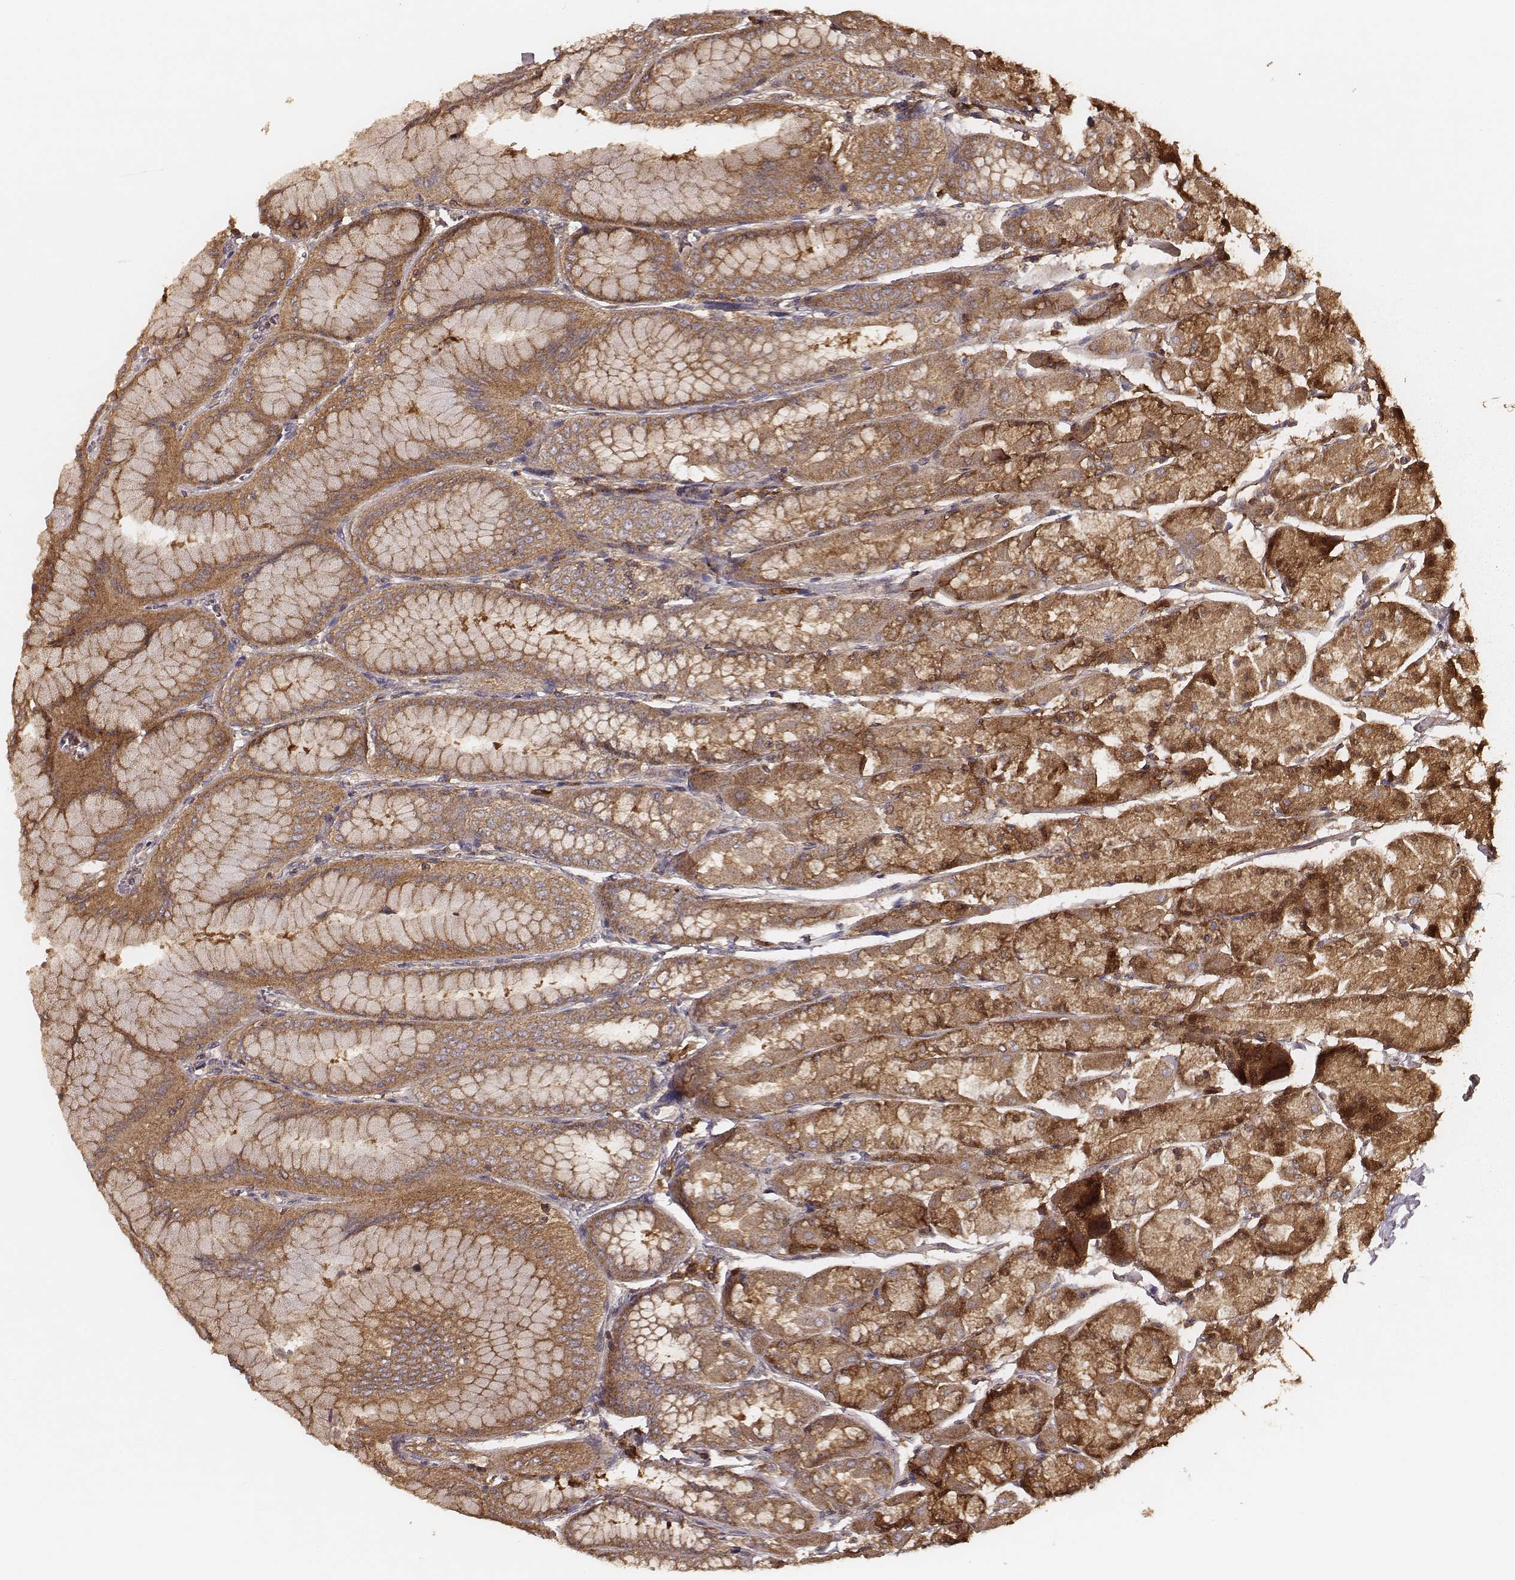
{"staining": {"intensity": "moderate", "quantity": ">75%", "location": "cytoplasmic/membranous"}, "tissue": "stomach", "cell_type": "Glandular cells", "image_type": "normal", "snomed": [{"axis": "morphology", "description": "Normal tissue, NOS"}, {"axis": "topography", "description": "Stomach, upper"}], "caption": "Immunohistochemical staining of normal stomach displays medium levels of moderate cytoplasmic/membranous expression in about >75% of glandular cells. (DAB (3,3'-diaminobenzidine) IHC with brightfield microscopy, high magnification).", "gene": "CARS1", "patient": {"sex": "male", "age": 60}}